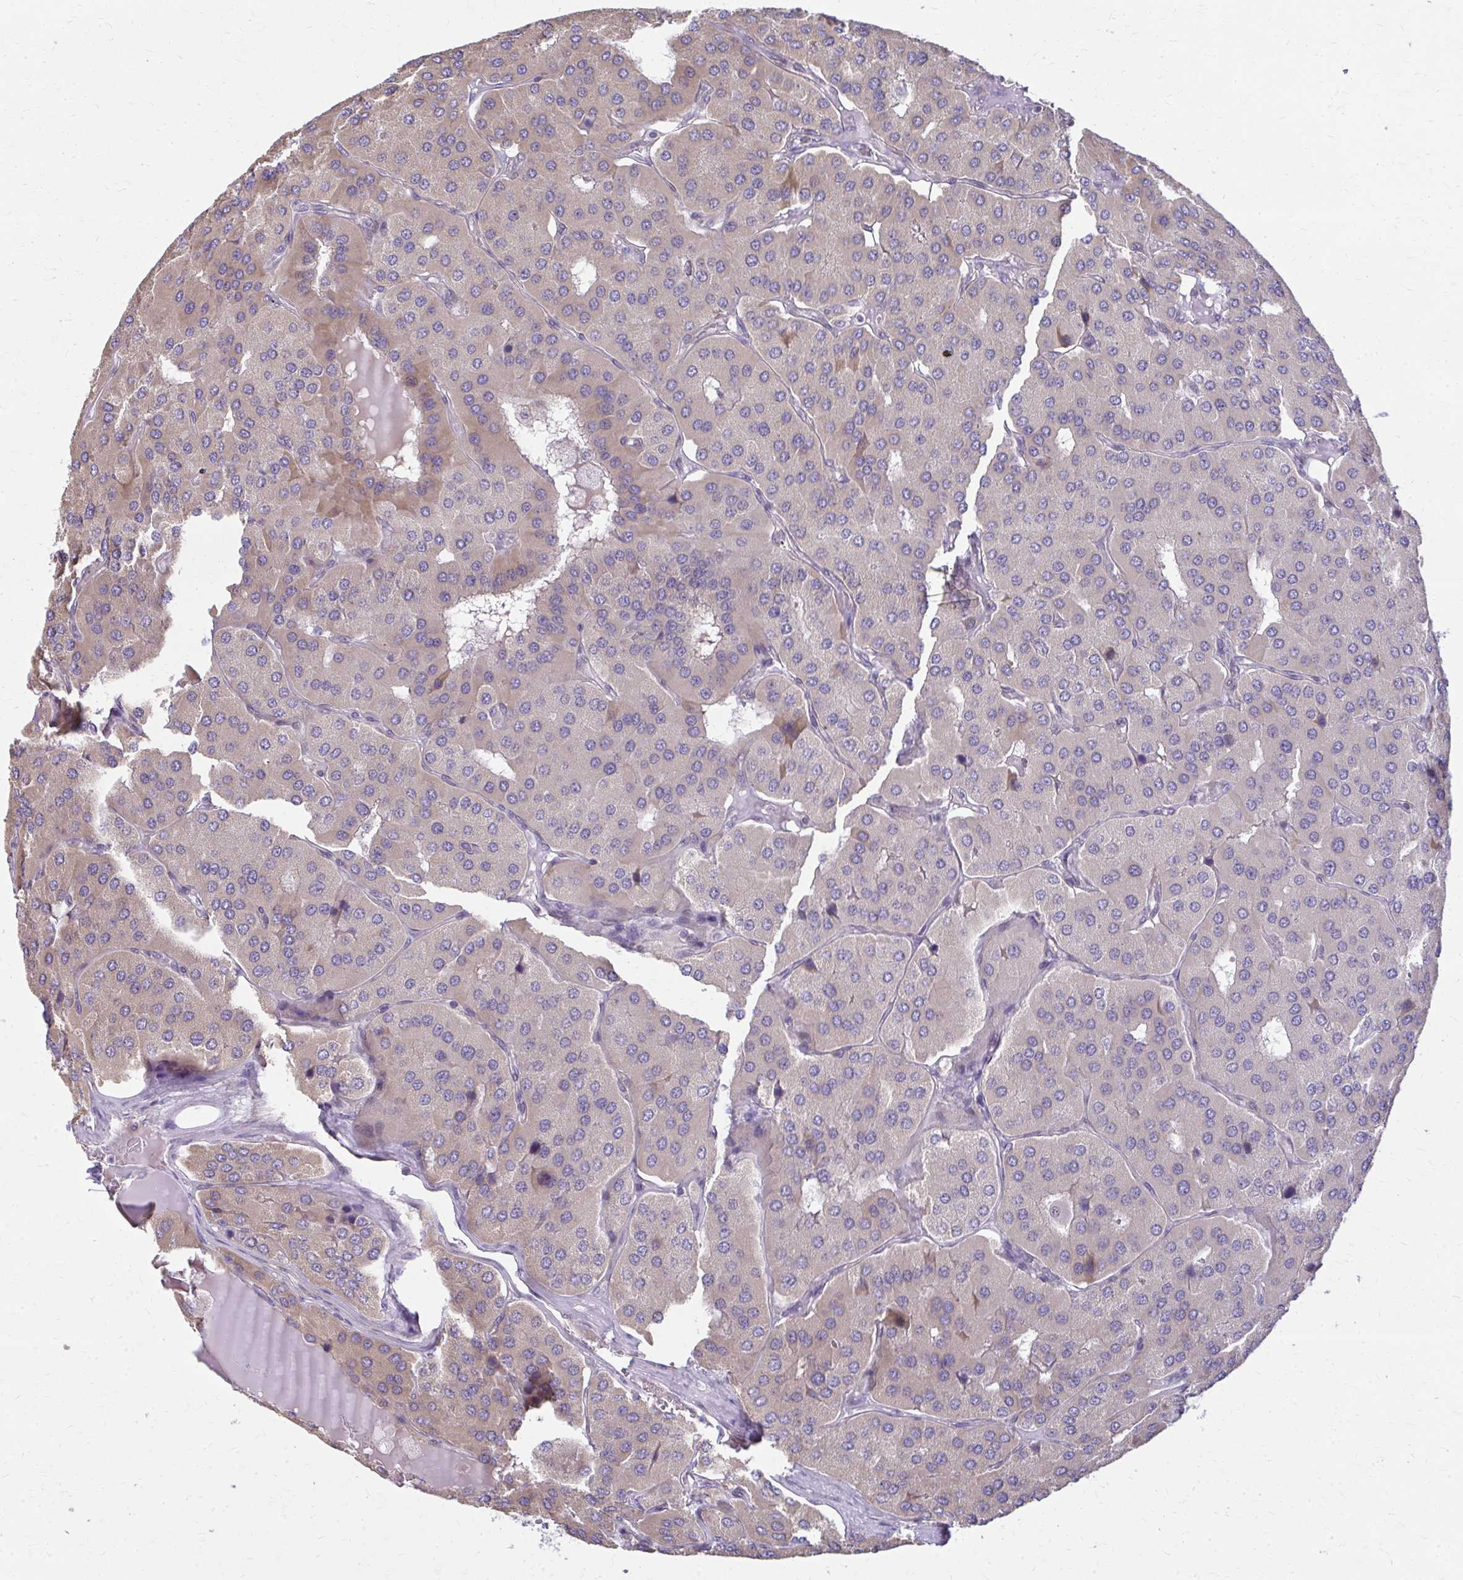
{"staining": {"intensity": "weak", "quantity": "<25%", "location": "cytoplasmic/membranous"}, "tissue": "parathyroid gland", "cell_type": "Glandular cells", "image_type": "normal", "snomed": [{"axis": "morphology", "description": "Normal tissue, NOS"}, {"axis": "morphology", "description": "Adenoma, NOS"}, {"axis": "topography", "description": "Parathyroid gland"}], "caption": "A photomicrograph of parathyroid gland stained for a protein demonstrates no brown staining in glandular cells.", "gene": "MAF1", "patient": {"sex": "female", "age": 86}}